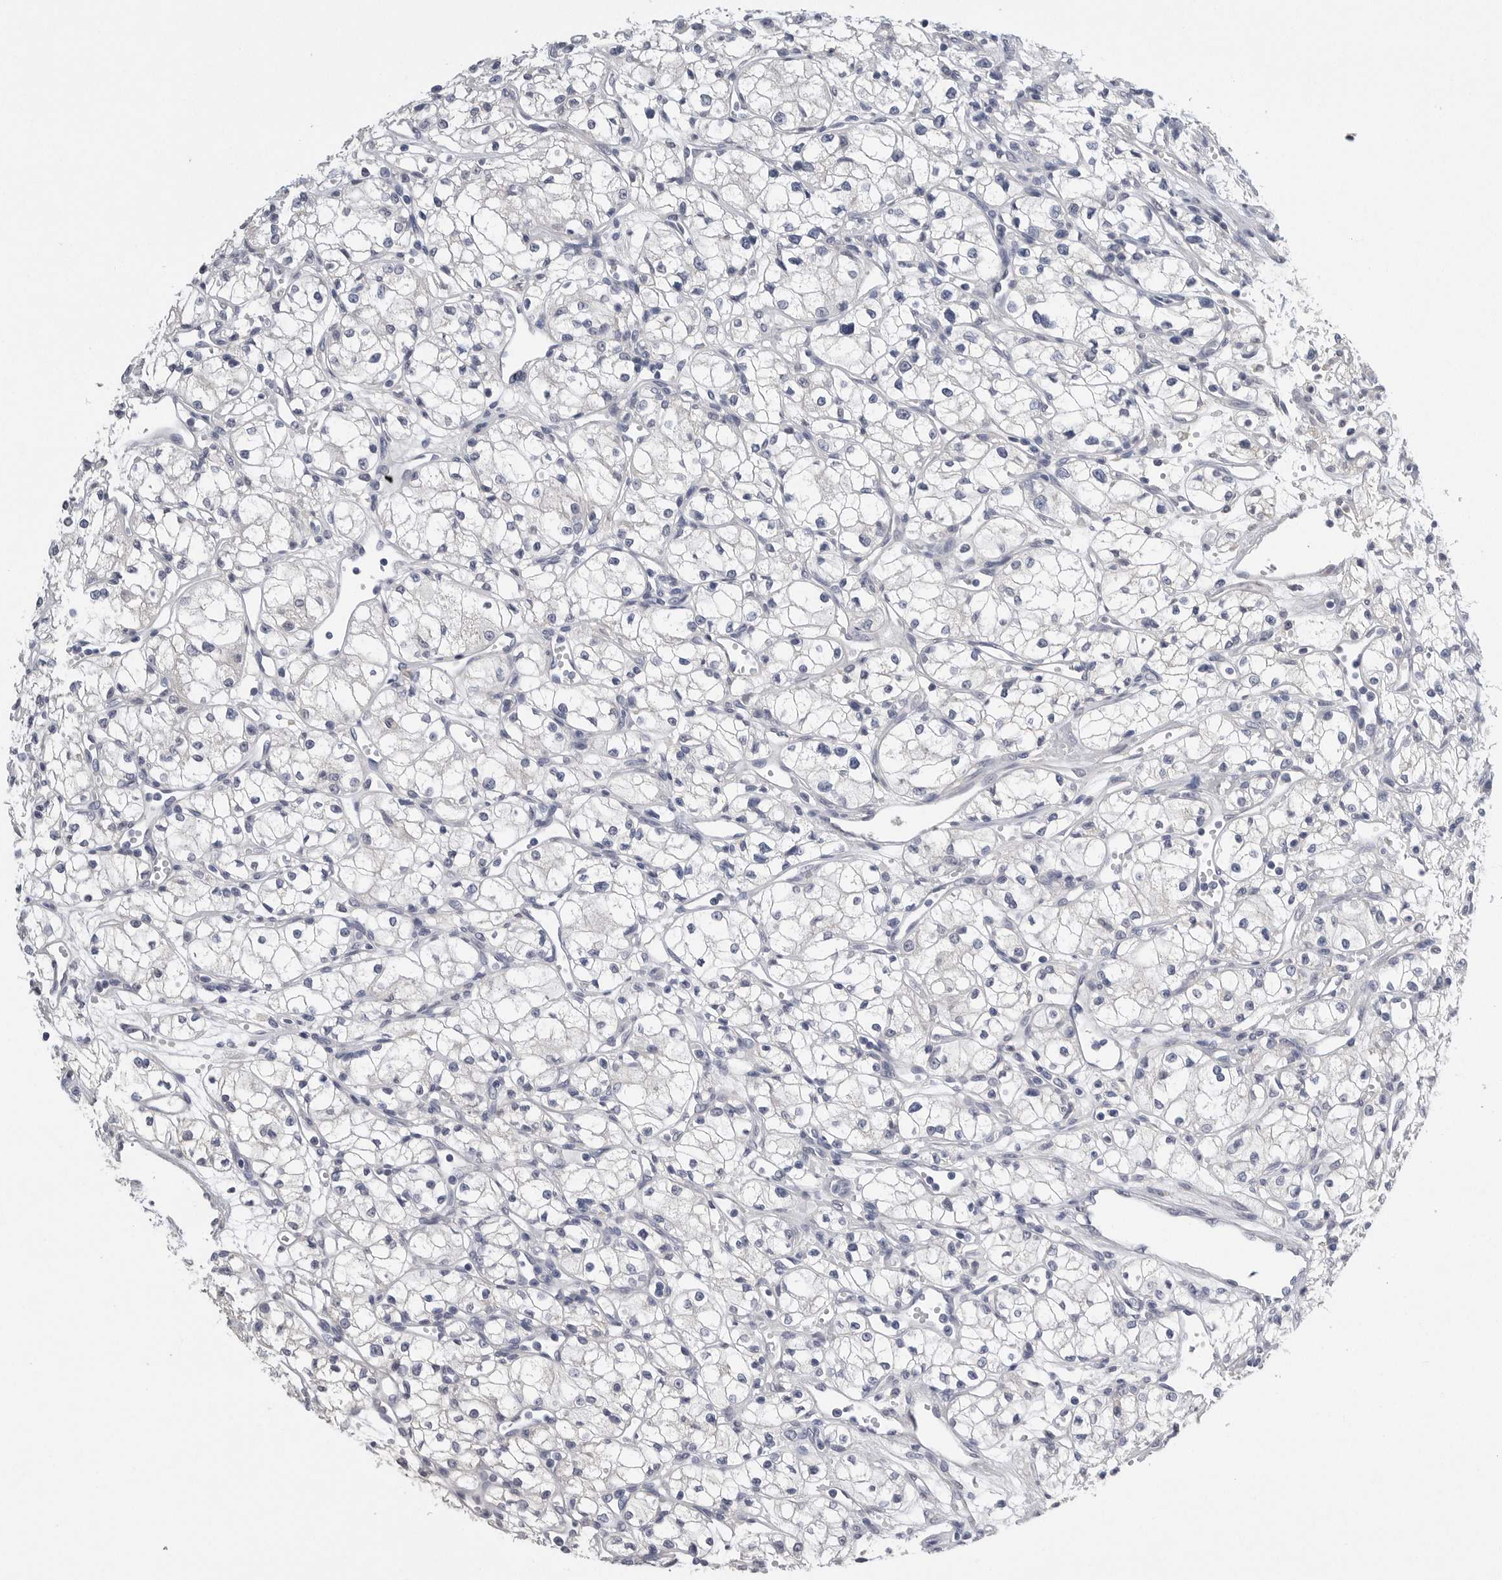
{"staining": {"intensity": "negative", "quantity": "none", "location": "none"}, "tissue": "renal cancer", "cell_type": "Tumor cells", "image_type": "cancer", "snomed": [{"axis": "morphology", "description": "Normal tissue, NOS"}, {"axis": "morphology", "description": "Adenocarcinoma, NOS"}, {"axis": "topography", "description": "Kidney"}], "caption": "Immunohistochemistry (IHC) photomicrograph of neoplastic tissue: renal cancer (adenocarcinoma) stained with DAB displays no significant protein expression in tumor cells.", "gene": "FABP6", "patient": {"sex": "male", "age": 59}}